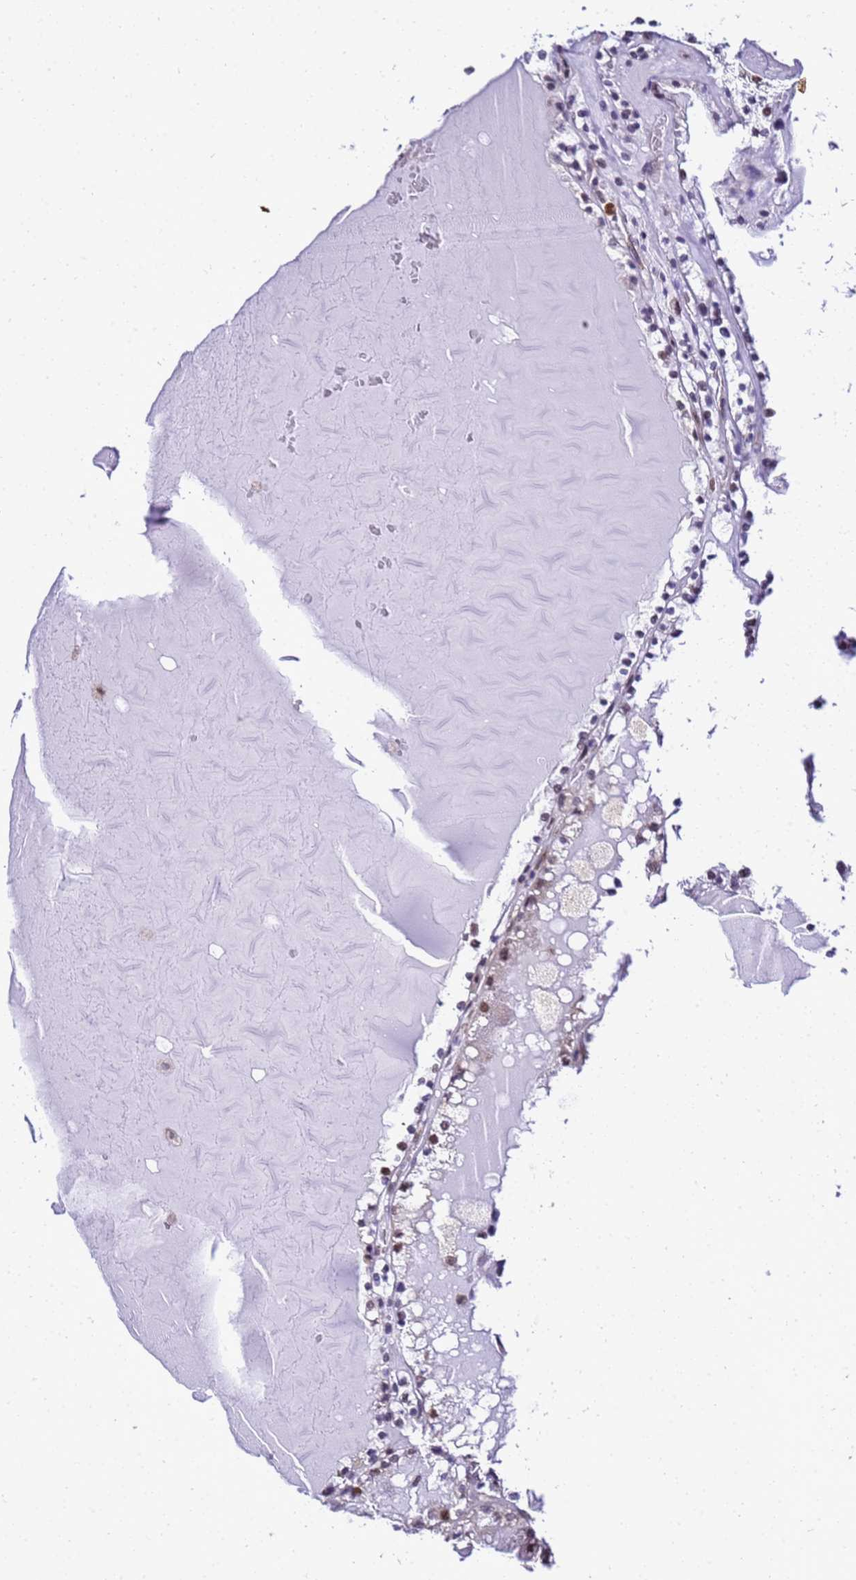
{"staining": {"intensity": "moderate", "quantity": "<25%", "location": "nuclear"}, "tissue": "renal cancer", "cell_type": "Tumor cells", "image_type": "cancer", "snomed": [{"axis": "morphology", "description": "Adenocarcinoma, NOS"}, {"axis": "topography", "description": "Kidney"}], "caption": "Immunohistochemical staining of human renal cancer (adenocarcinoma) exhibits moderate nuclear protein positivity in about <25% of tumor cells. (DAB (3,3'-diaminobenzidine) IHC, brown staining for protein, blue staining for nuclei).", "gene": "SMN1", "patient": {"sex": "female", "age": 56}}